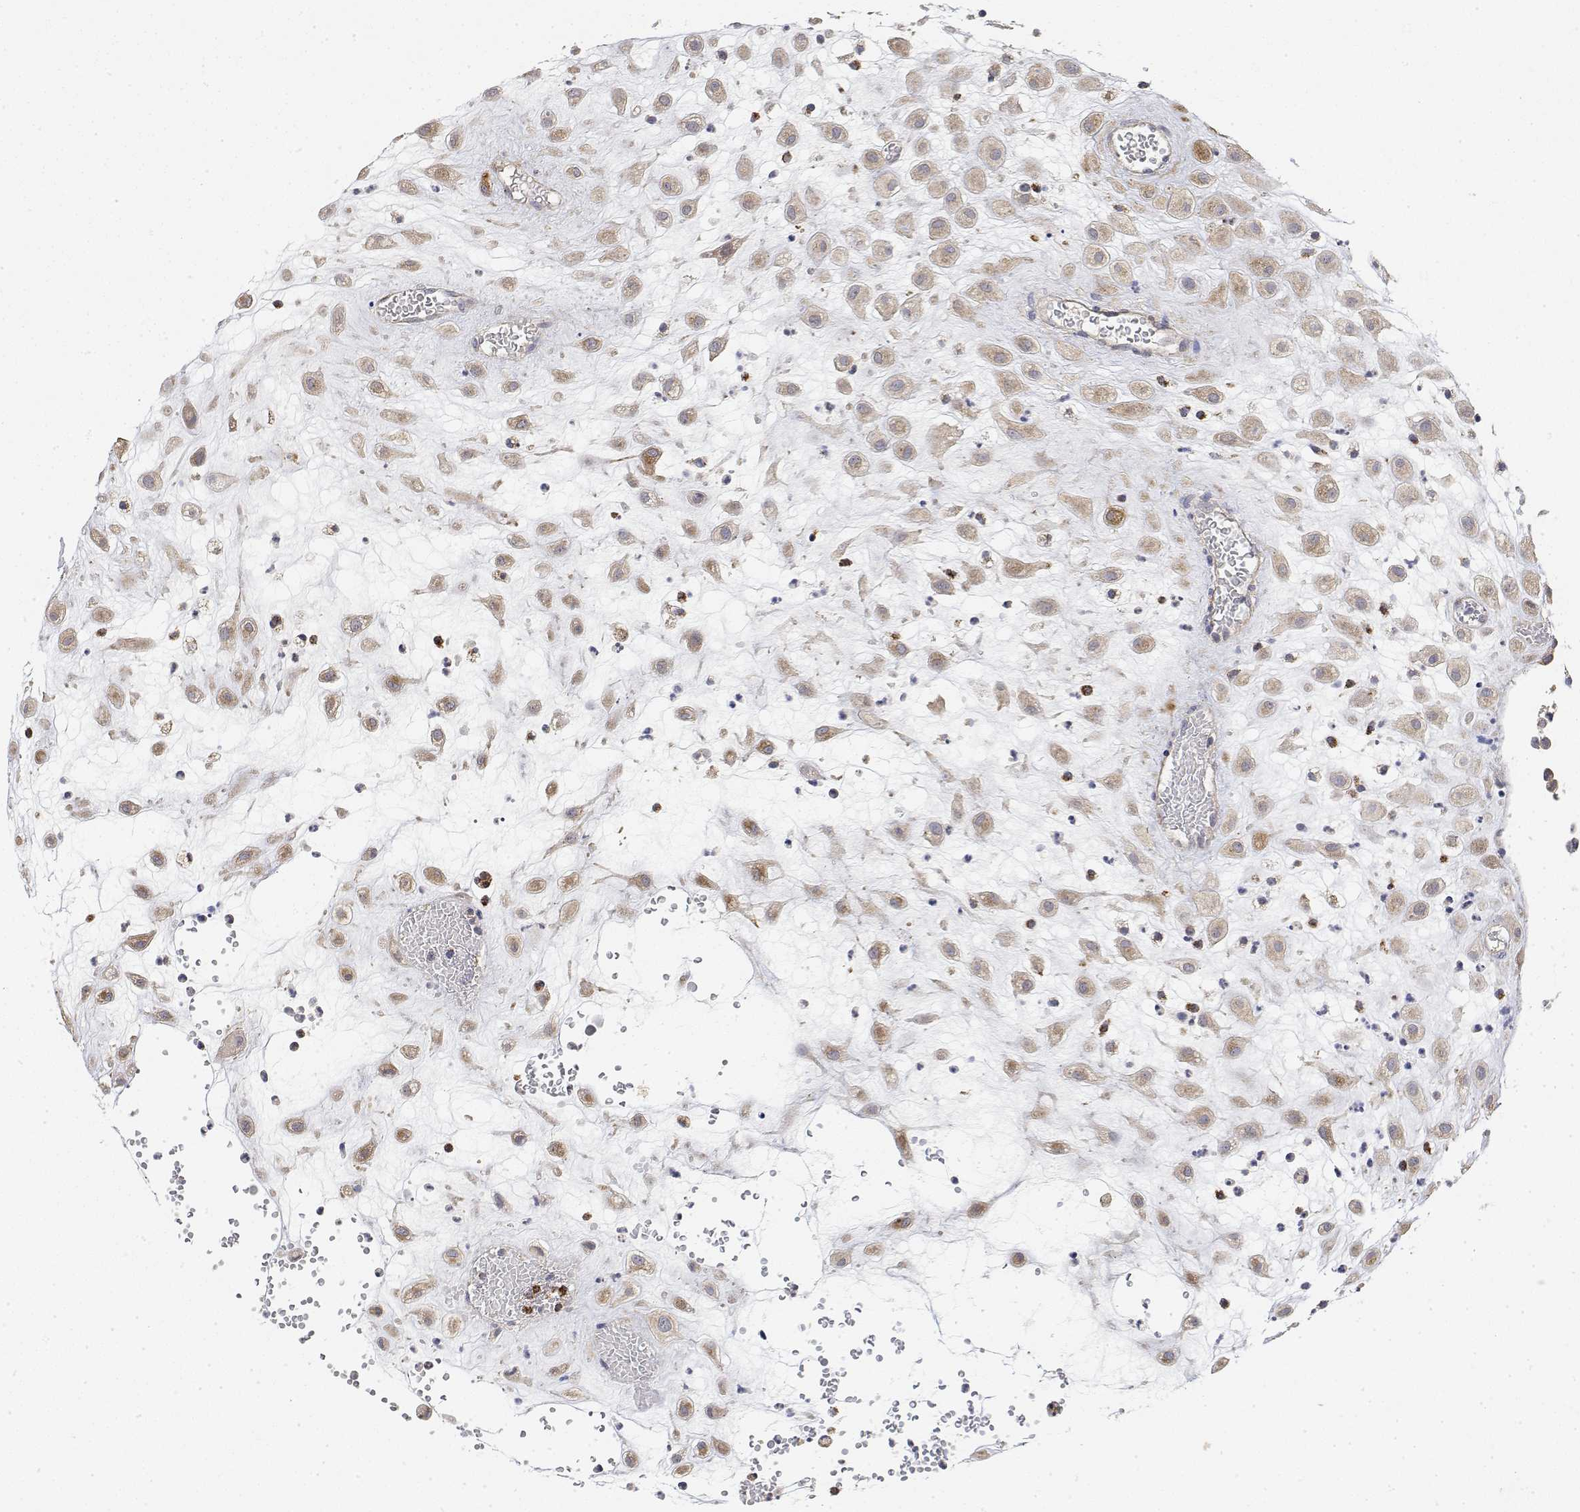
{"staining": {"intensity": "weak", "quantity": ">75%", "location": "cytoplasmic/membranous"}, "tissue": "placenta", "cell_type": "Decidual cells", "image_type": "normal", "snomed": [{"axis": "morphology", "description": "Normal tissue, NOS"}, {"axis": "topography", "description": "Placenta"}], "caption": "Immunohistochemistry (DAB (3,3'-diaminobenzidine)) staining of normal placenta reveals weak cytoplasmic/membranous protein expression in approximately >75% of decidual cells. (DAB (3,3'-diaminobenzidine) = brown stain, brightfield microscopy at high magnification).", "gene": "LONRF3", "patient": {"sex": "female", "age": 24}}